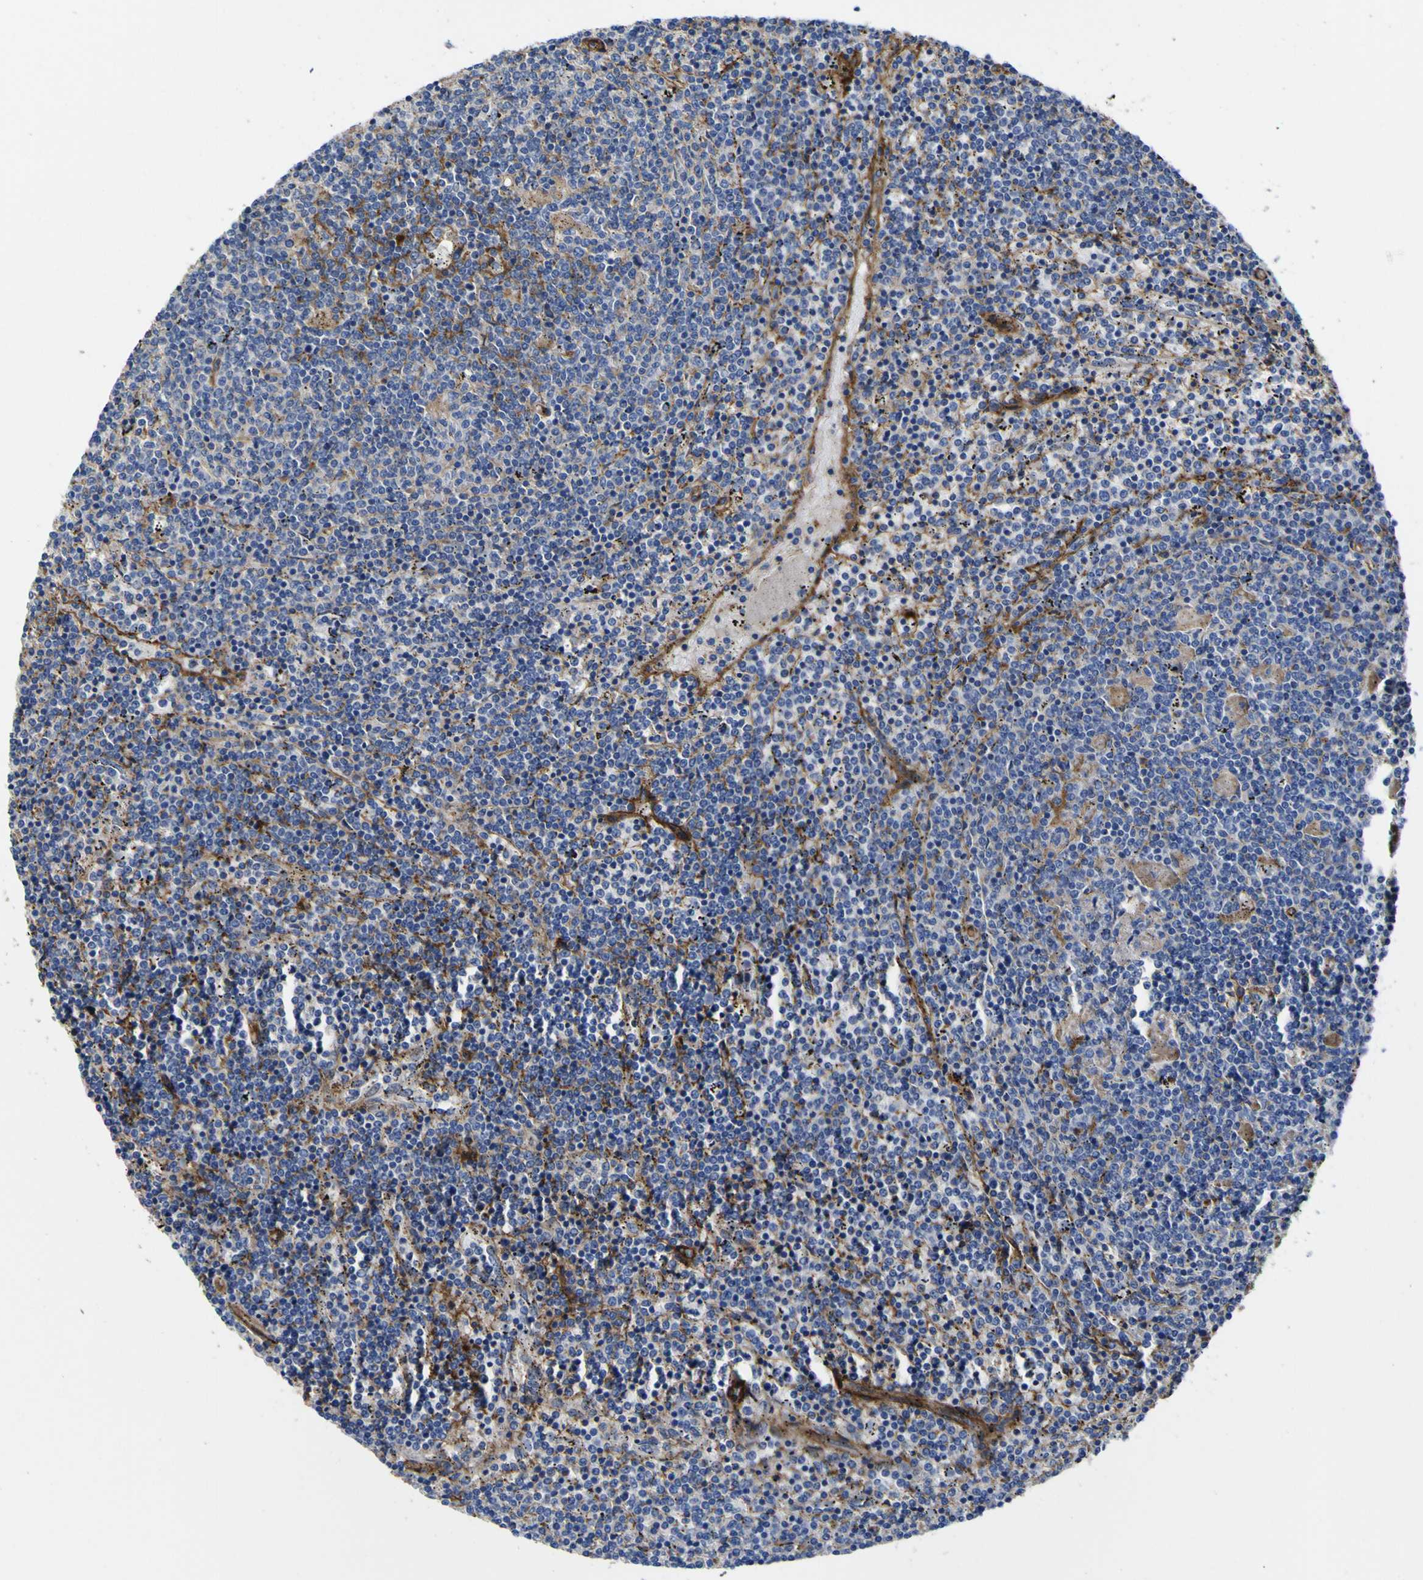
{"staining": {"intensity": "negative", "quantity": "none", "location": "none"}, "tissue": "lymphoma", "cell_type": "Tumor cells", "image_type": "cancer", "snomed": [{"axis": "morphology", "description": "Malignant lymphoma, non-Hodgkin's type, Low grade"}, {"axis": "topography", "description": "Spleen"}], "caption": "Protein analysis of lymphoma exhibits no significant expression in tumor cells. (Stains: DAB (3,3'-diaminobenzidine) IHC with hematoxylin counter stain, Microscopy: brightfield microscopy at high magnification).", "gene": "CD151", "patient": {"sex": "female", "age": 50}}